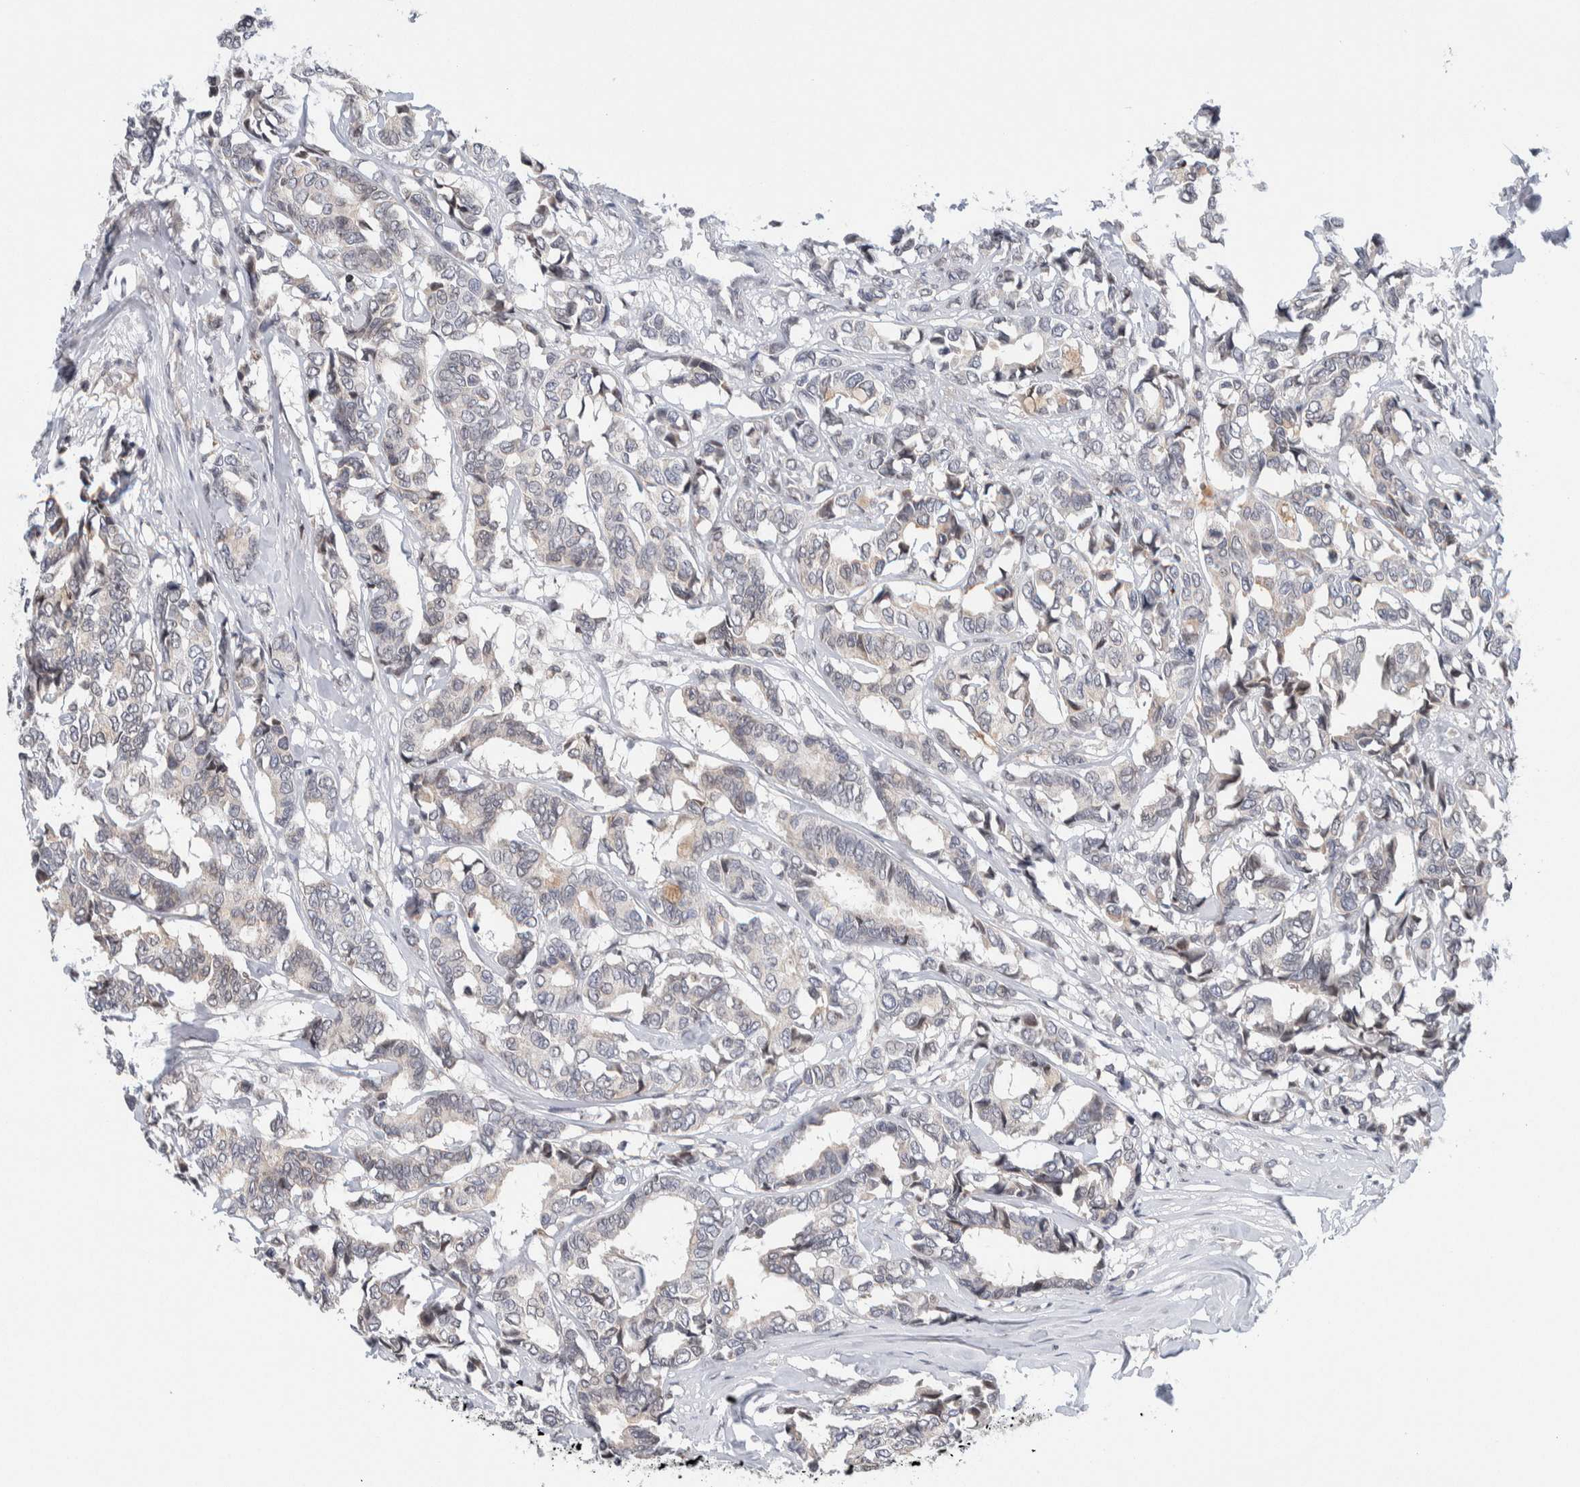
{"staining": {"intensity": "negative", "quantity": "none", "location": "none"}, "tissue": "breast cancer", "cell_type": "Tumor cells", "image_type": "cancer", "snomed": [{"axis": "morphology", "description": "Duct carcinoma"}, {"axis": "topography", "description": "Breast"}], "caption": "Intraductal carcinoma (breast) was stained to show a protein in brown. There is no significant positivity in tumor cells.", "gene": "NEUROD1", "patient": {"sex": "female", "age": 87}}